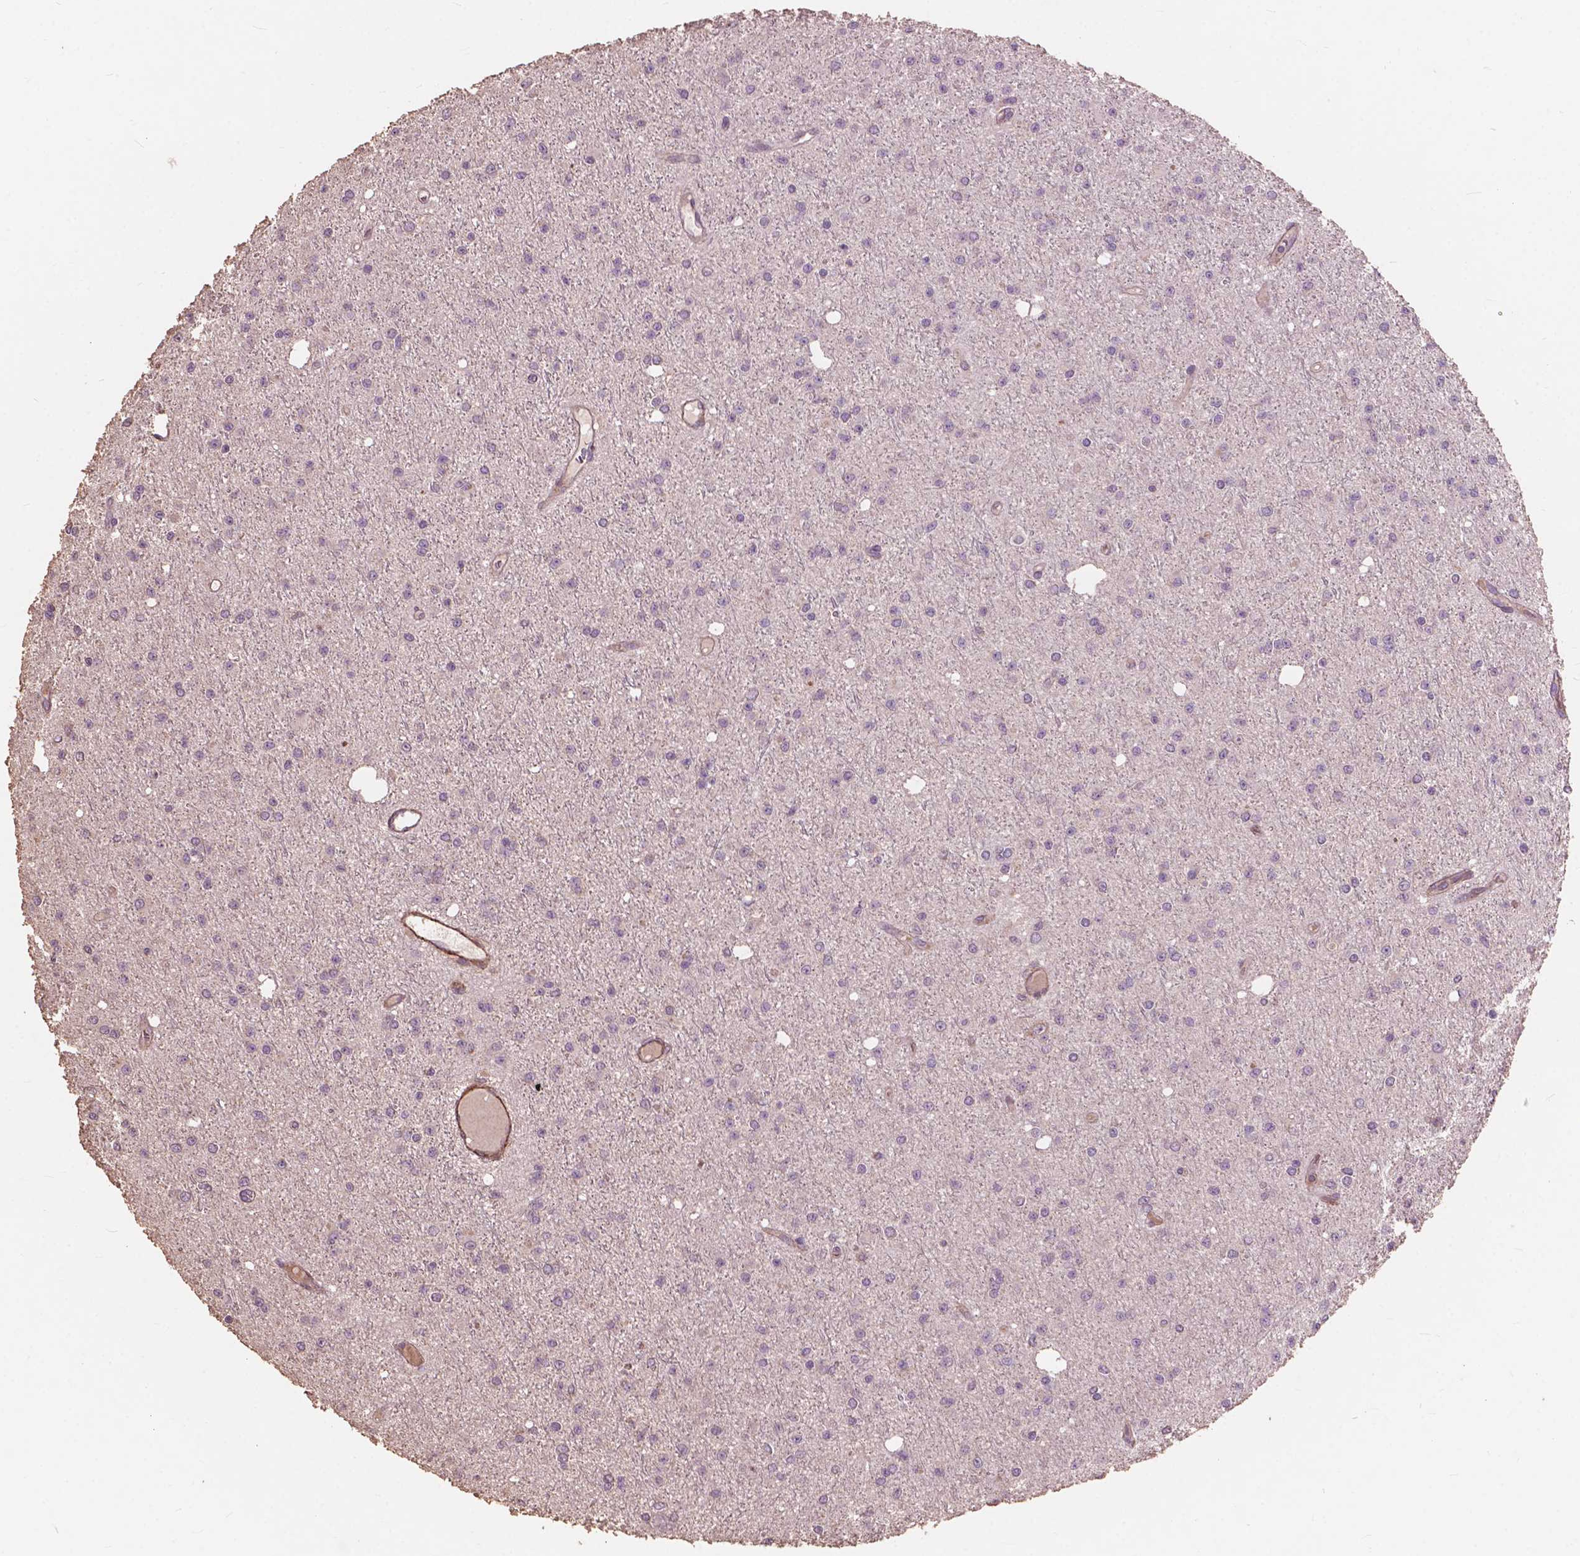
{"staining": {"intensity": "negative", "quantity": "none", "location": "none"}, "tissue": "glioma", "cell_type": "Tumor cells", "image_type": "cancer", "snomed": [{"axis": "morphology", "description": "Glioma, malignant, Low grade"}, {"axis": "topography", "description": "Brain"}], "caption": "The immunohistochemistry (IHC) photomicrograph has no significant positivity in tumor cells of malignant glioma (low-grade) tissue.", "gene": "FNIP1", "patient": {"sex": "male", "age": 27}}